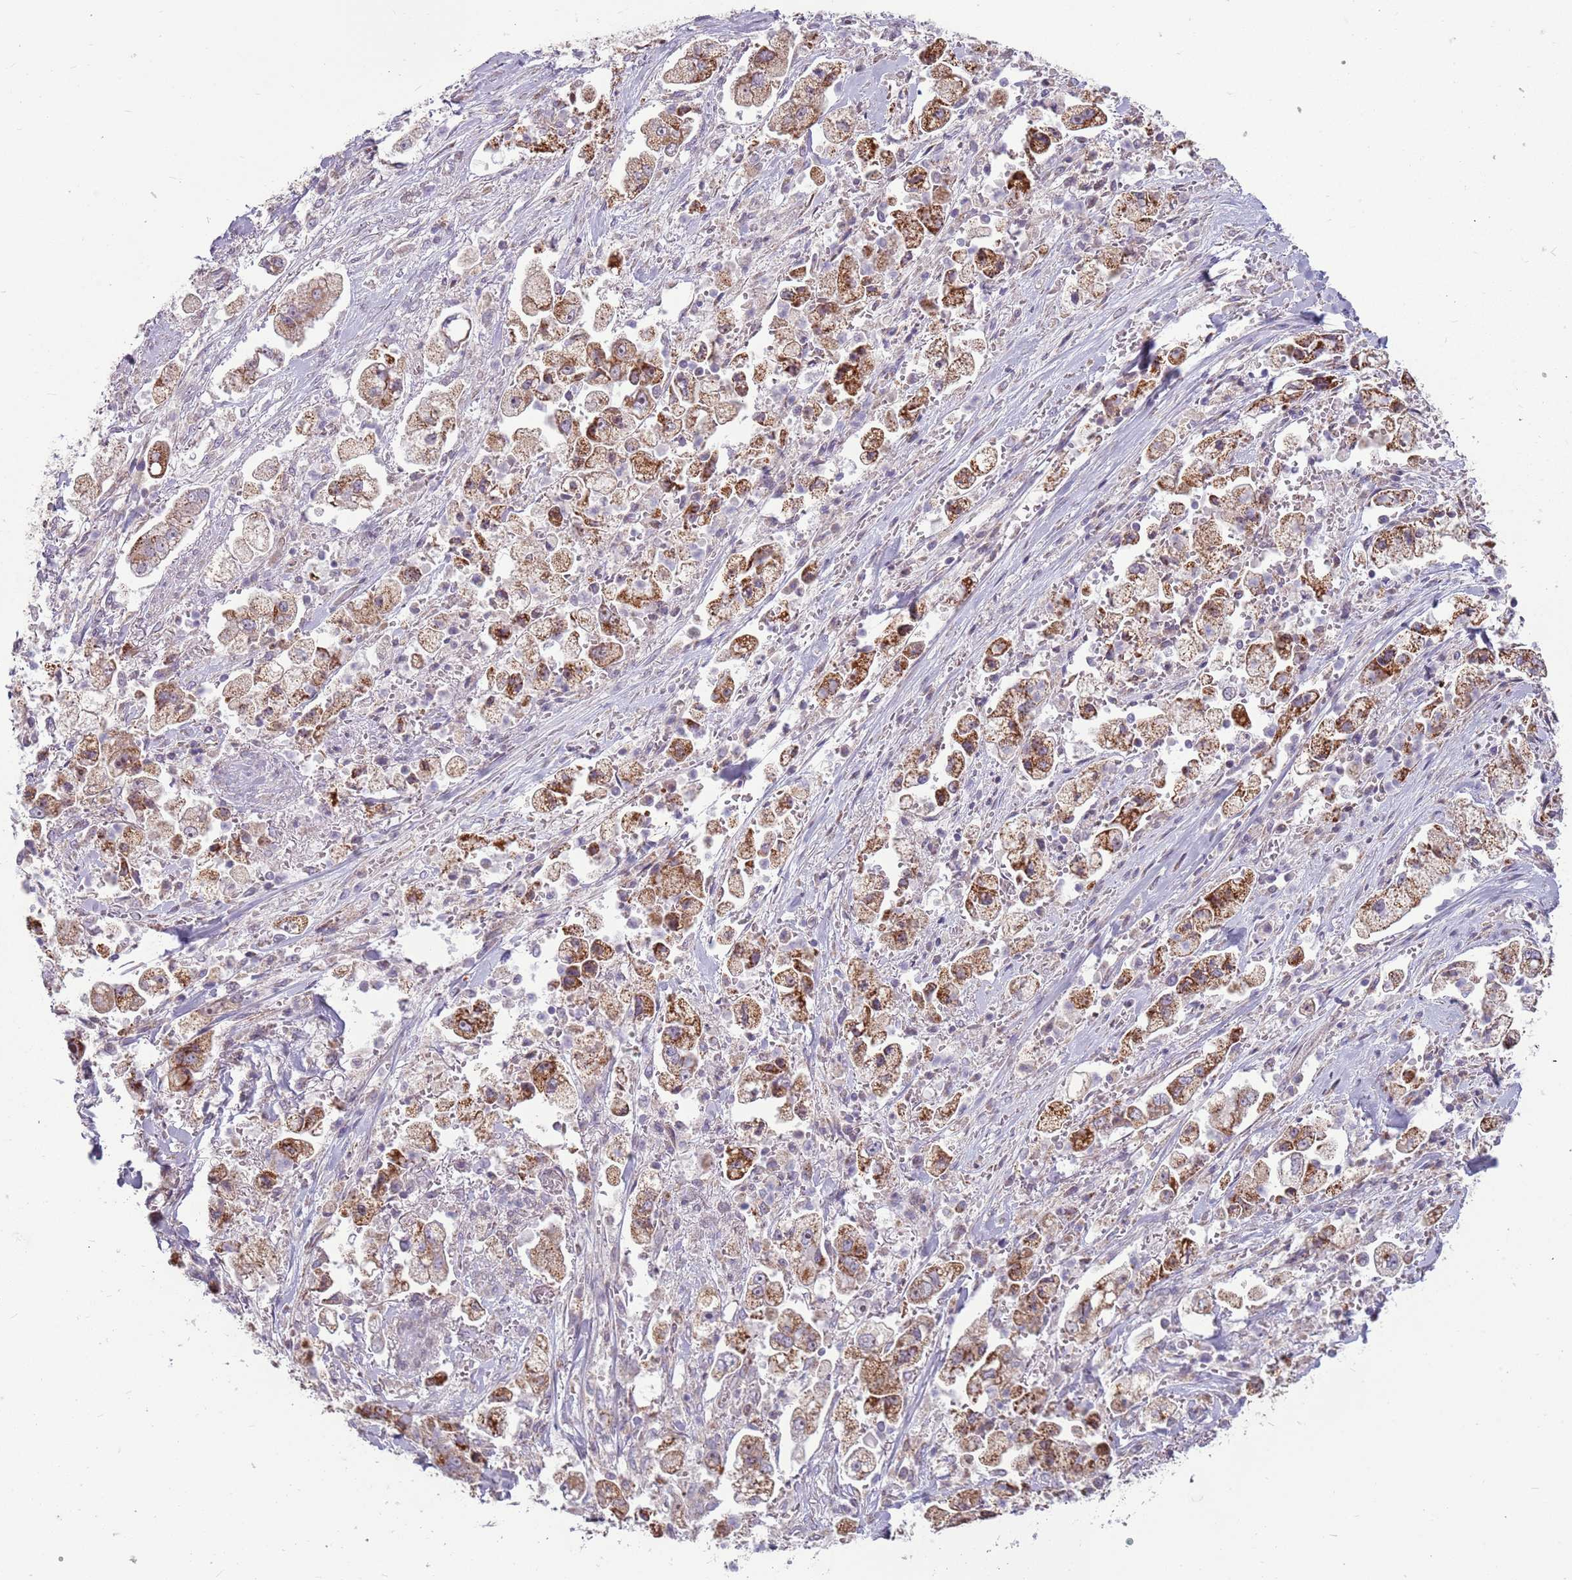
{"staining": {"intensity": "moderate", "quantity": ">75%", "location": "cytoplasmic/membranous"}, "tissue": "stomach cancer", "cell_type": "Tumor cells", "image_type": "cancer", "snomed": [{"axis": "morphology", "description": "Adenocarcinoma, NOS"}, {"axis": "topography", "description": "Stomach"}], "caption": "This photomicrograph reveals immunohistochemistry (IHC) staining of human stomach cancer, with medium moderate cytoplasmic/membranous positivity in approximately >75% of tumor cells.", "gene": "ZNF530", "patient": {"sex": "male", "age": 62}}